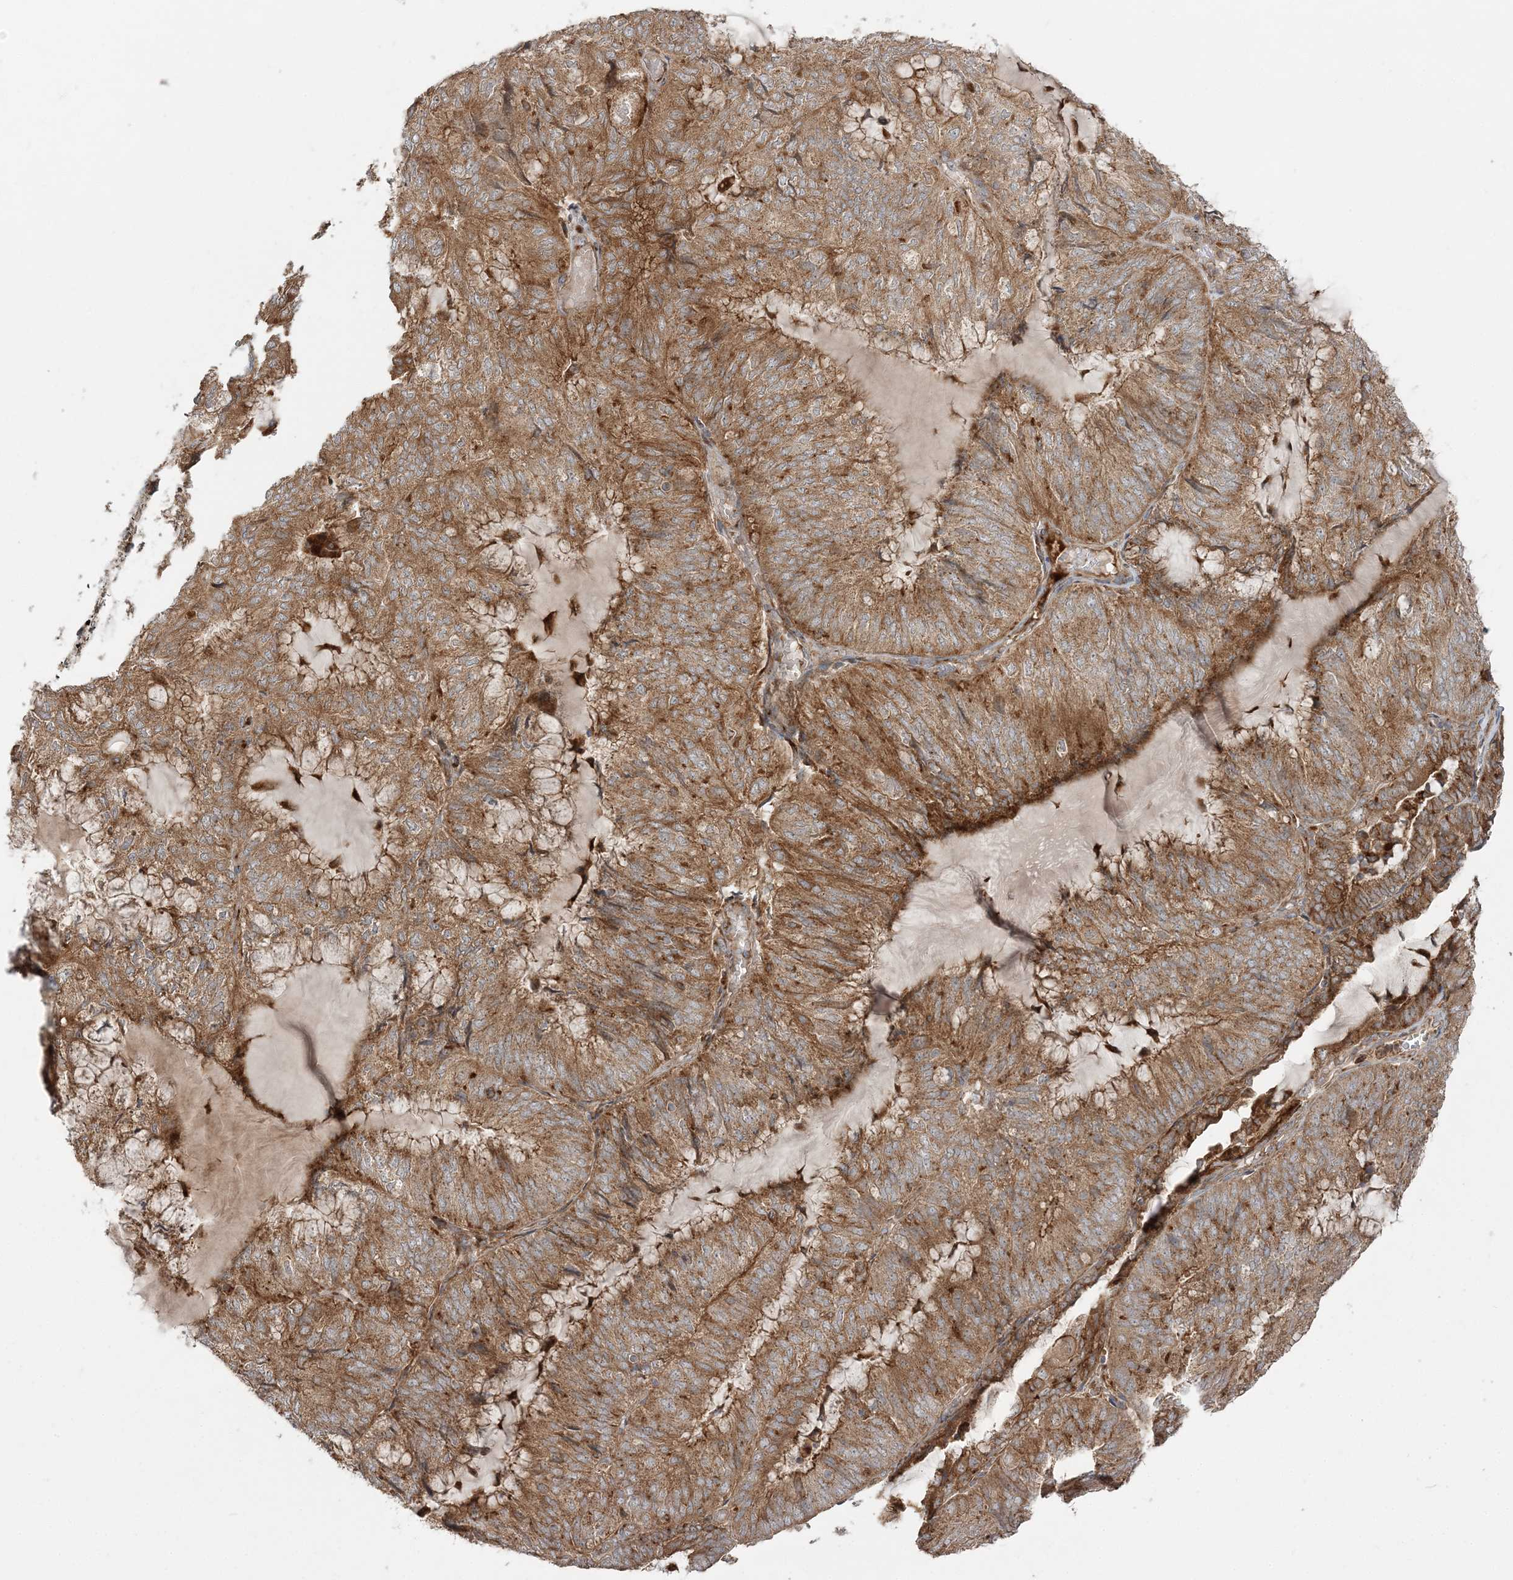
{"staining": {"intensity": "moderate", "quantity": ">75%", "location": "cytoplasmic/membranous"}, "tissue": "endometrial cancer", "cell_type": "Tumor cells", "image_type": "cancer", "snomed": [{"axis": "morphology", "description": "Adenocarcinoma, NOS"}, {"axis": "topography", "description": "Endometrium"}], "caption": "IHC of endometrial adenocarcinoma reveals medium levels of moderate cytoplasmic/membranous expression in about >75% of tumor cells.", "gene": "ABCC3", "patient": {"sex": "female", "age": 81}}